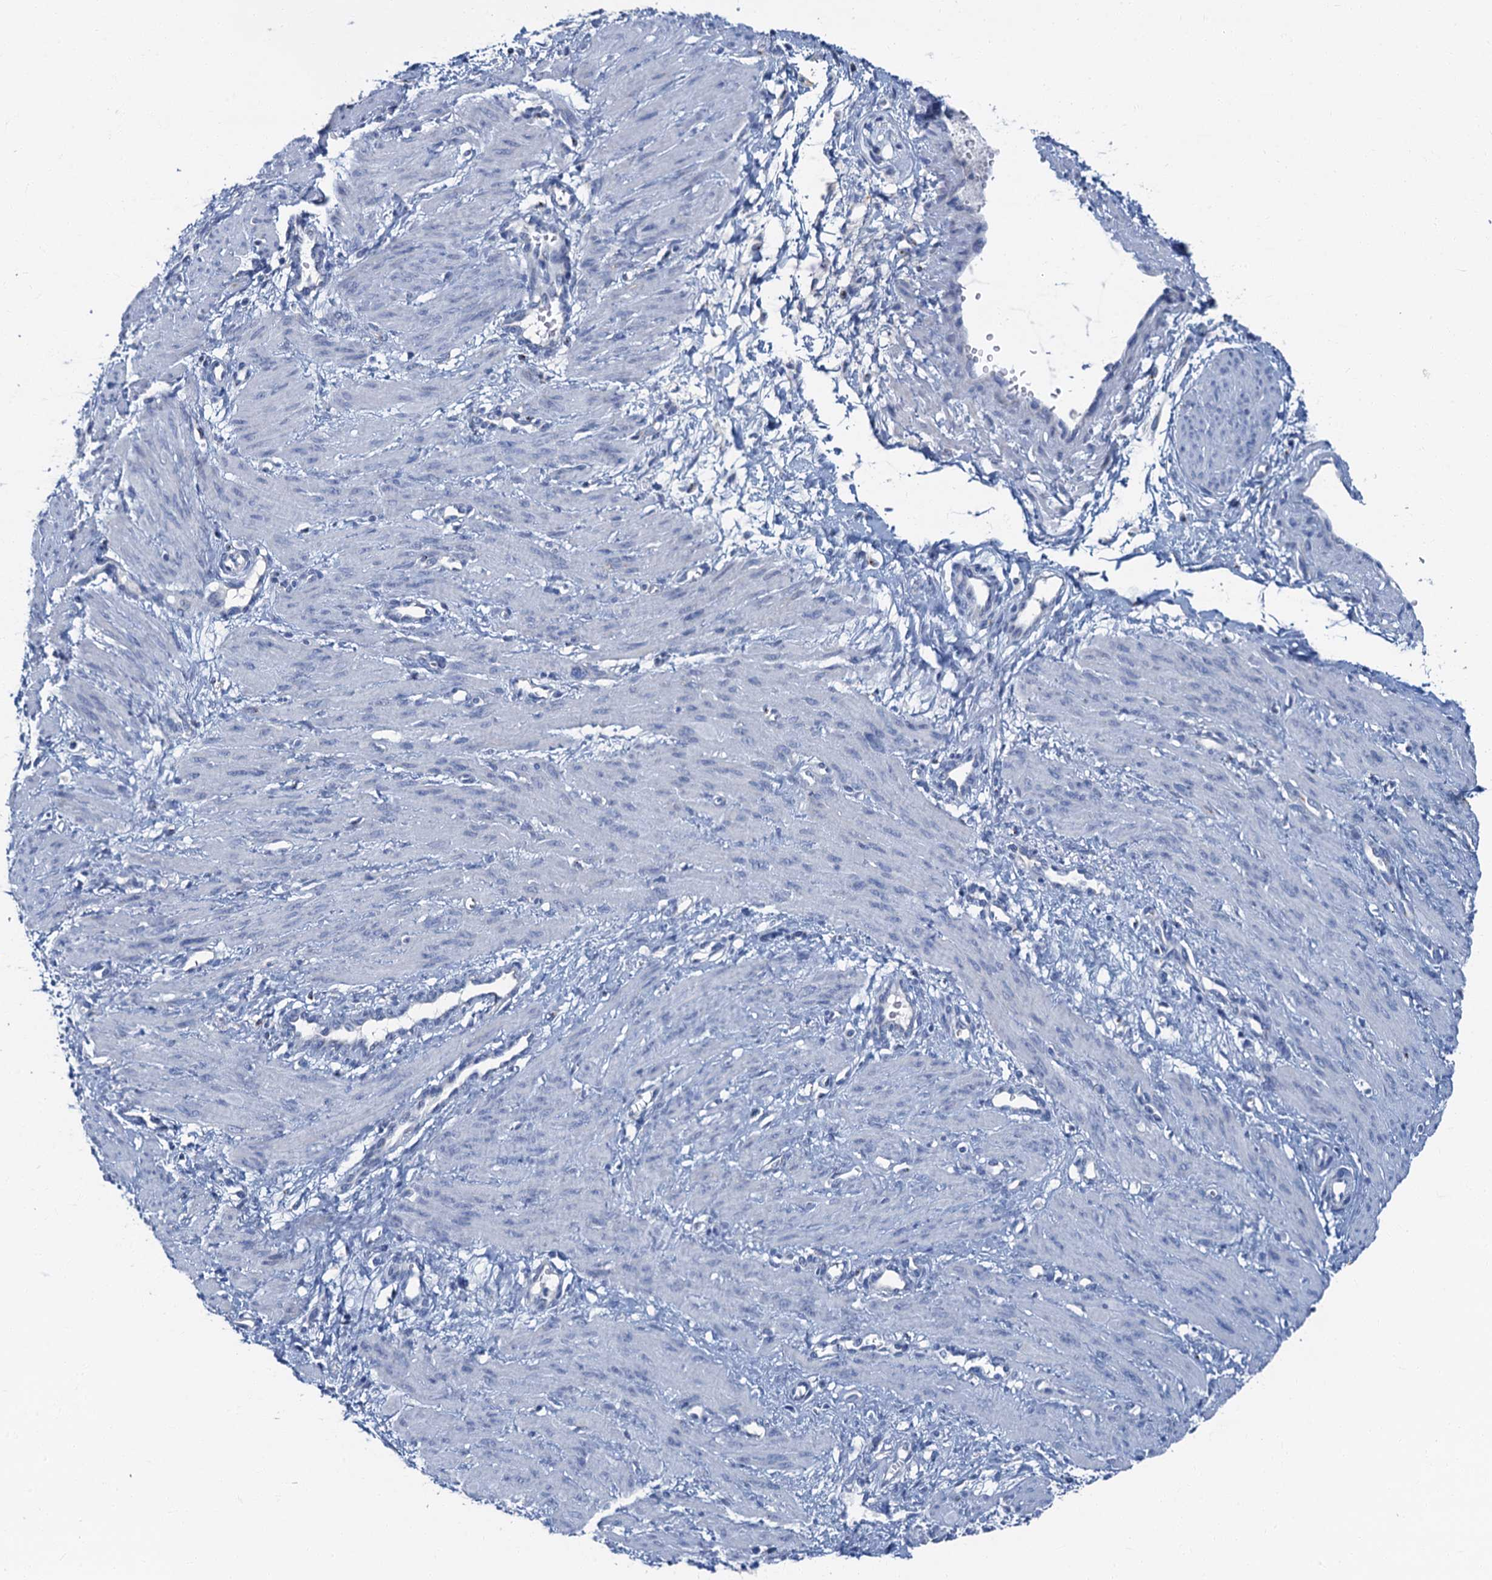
{"staining": {"intensity": "negative", "quantity": "none", "location": "none"}, "tissue": "smooth muscle", "cell_type": "Smooth muscle cells", "image_type": "normal", "snomed": [{"axis": "morphology", "description": "Normal tissue, NOS"}, {"axis": "topography", "description": "Endometrium"}], "caption": "Immunohistochemistry micrograph of benign human smooth muscle stained for a protein (brown), which displays no positivity in smooth muscle cells.", "gene": "LYPD3", "patient": {"sex": "female", "age": 33}}